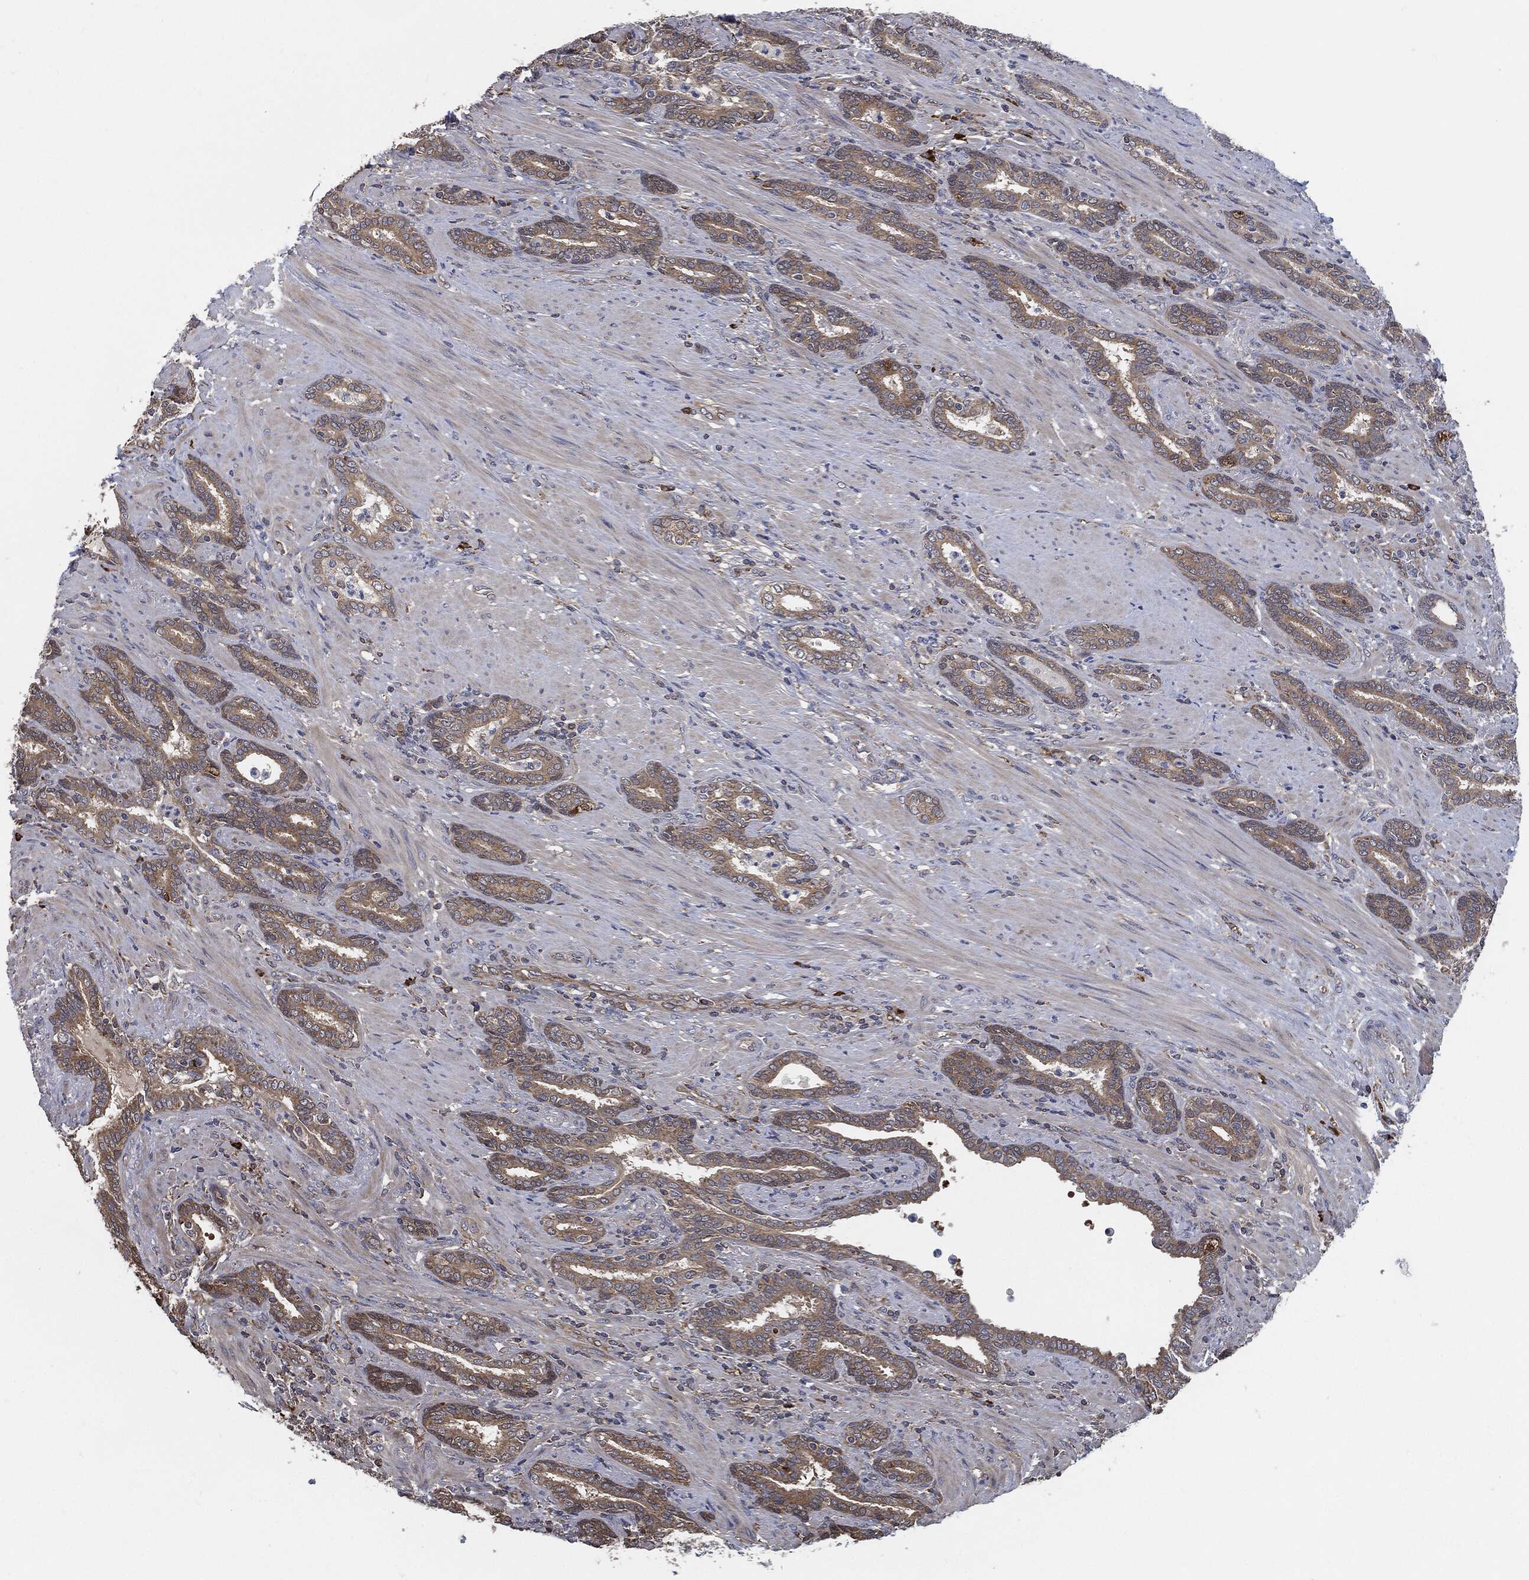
{"staining": {"intensity": "weak", "quantity": ">75%", "location": "cytoplasmic/membranous"}, "tissue": "prostate cancer", "cell_type": "Tumor cells", "image_type": "cancer", "snomed": [{"axis": "morphology", "description": "Adenocarcinoma, Low grade"}, {"axis": "topography", "description": "Prostate"}], "caption": "This is a photomicrograph of immunohistochemistry staining of prostate low-grade adenocarcinoma, which shows weak staining in the cytoplasmic/membranous of tumor cells.", "gene": "PRDX4", "patient": {"sex": "male", "age": 68}}